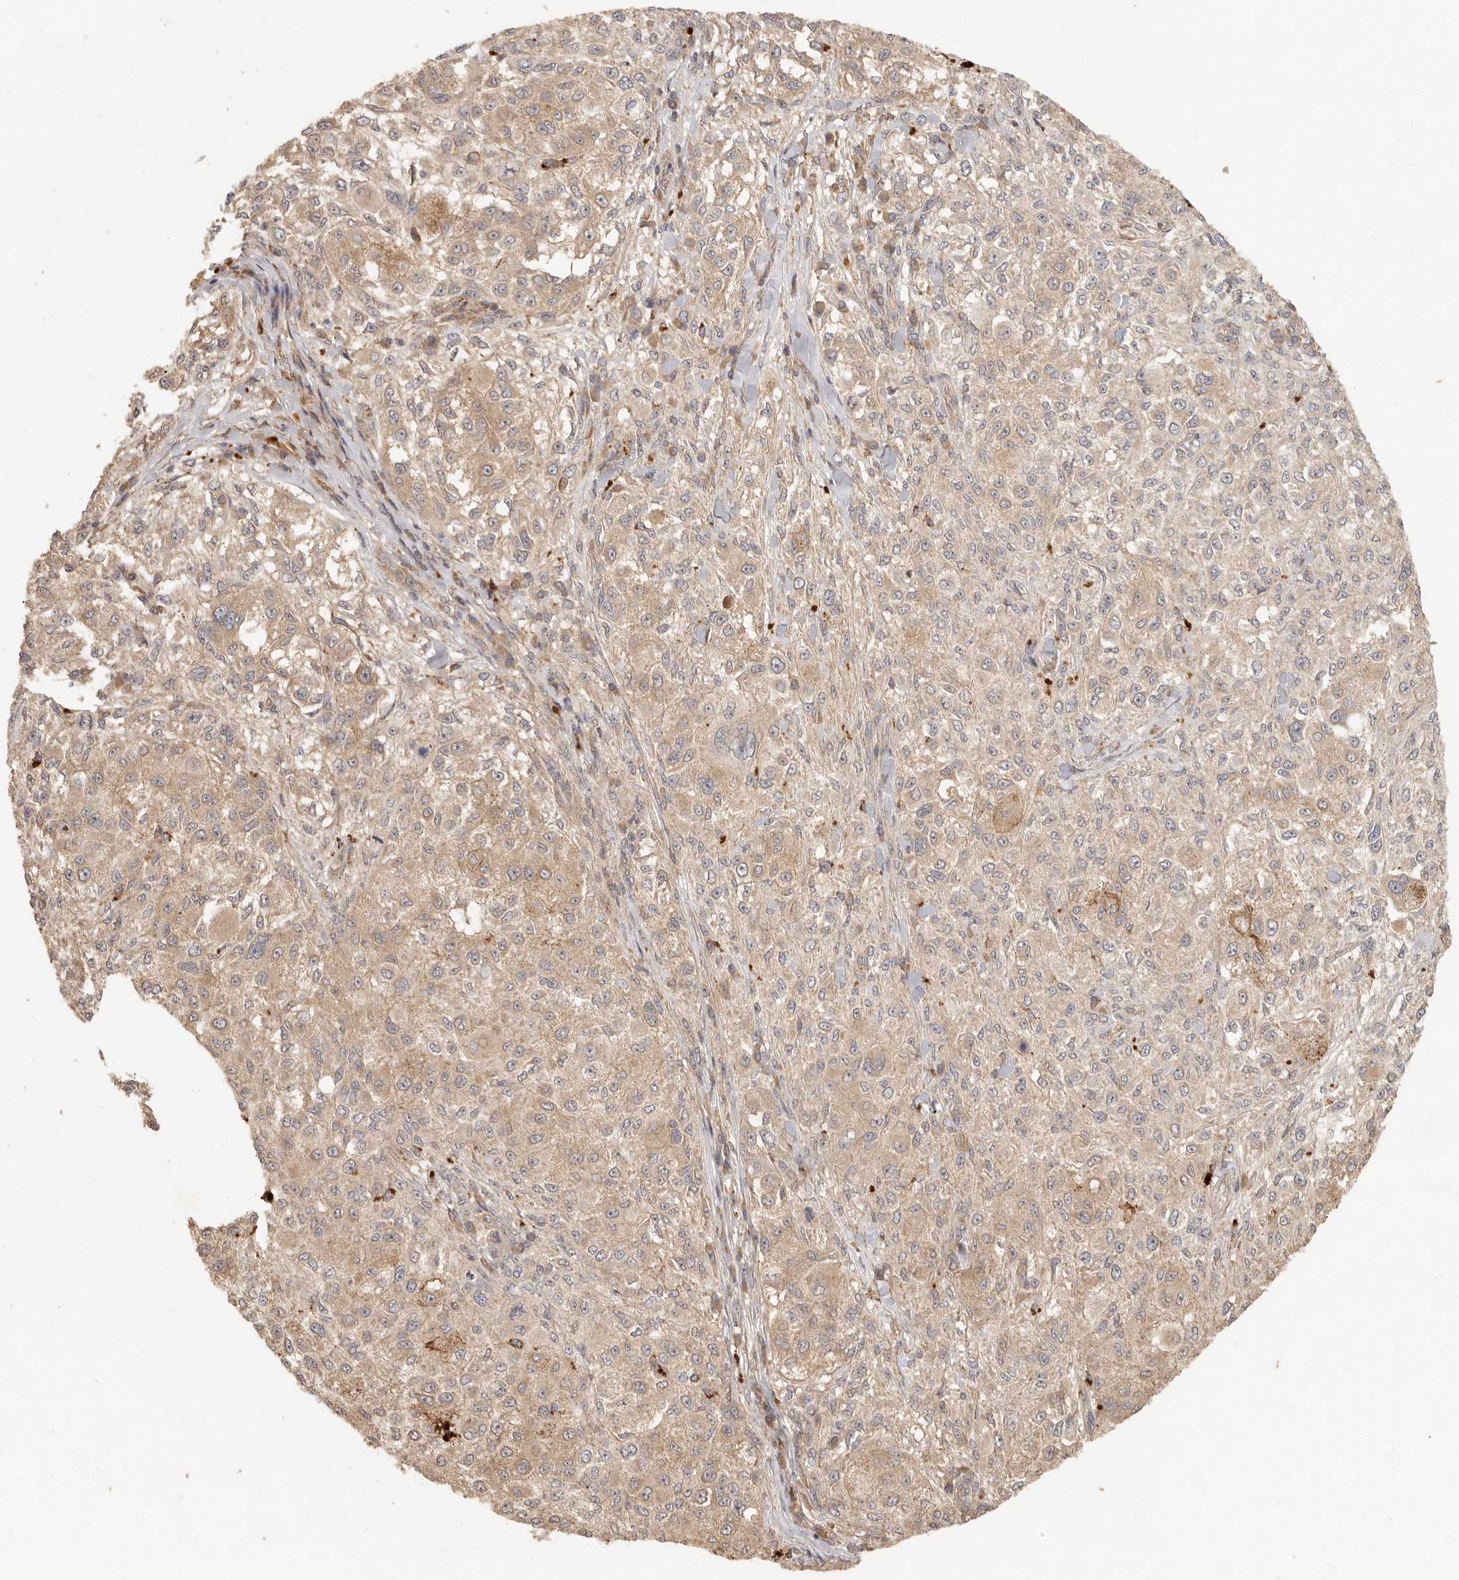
{"staining": {"intensity": "weak", "quantity": ">75%", "location": "cytoplasmic/membranous"}, "tissue": "melanoma", "cell_type": "Tumor cells", "image_type": "cancer", "snomed": [{"axis": "morphology", "description": "Necrosis, NOS"}, {"axis": "morphology", "description": "Malignant melanoma, NOS"}, {"axis": "topography", "description": "Skin"}], "caption": "Melanoma stained with a brown dye reveals weak cytoplasmic/membranous positive positivity in about >75% of tumor cells.", "gene": "VIPR1", "patient": {"sex": "female", "age": 87}}